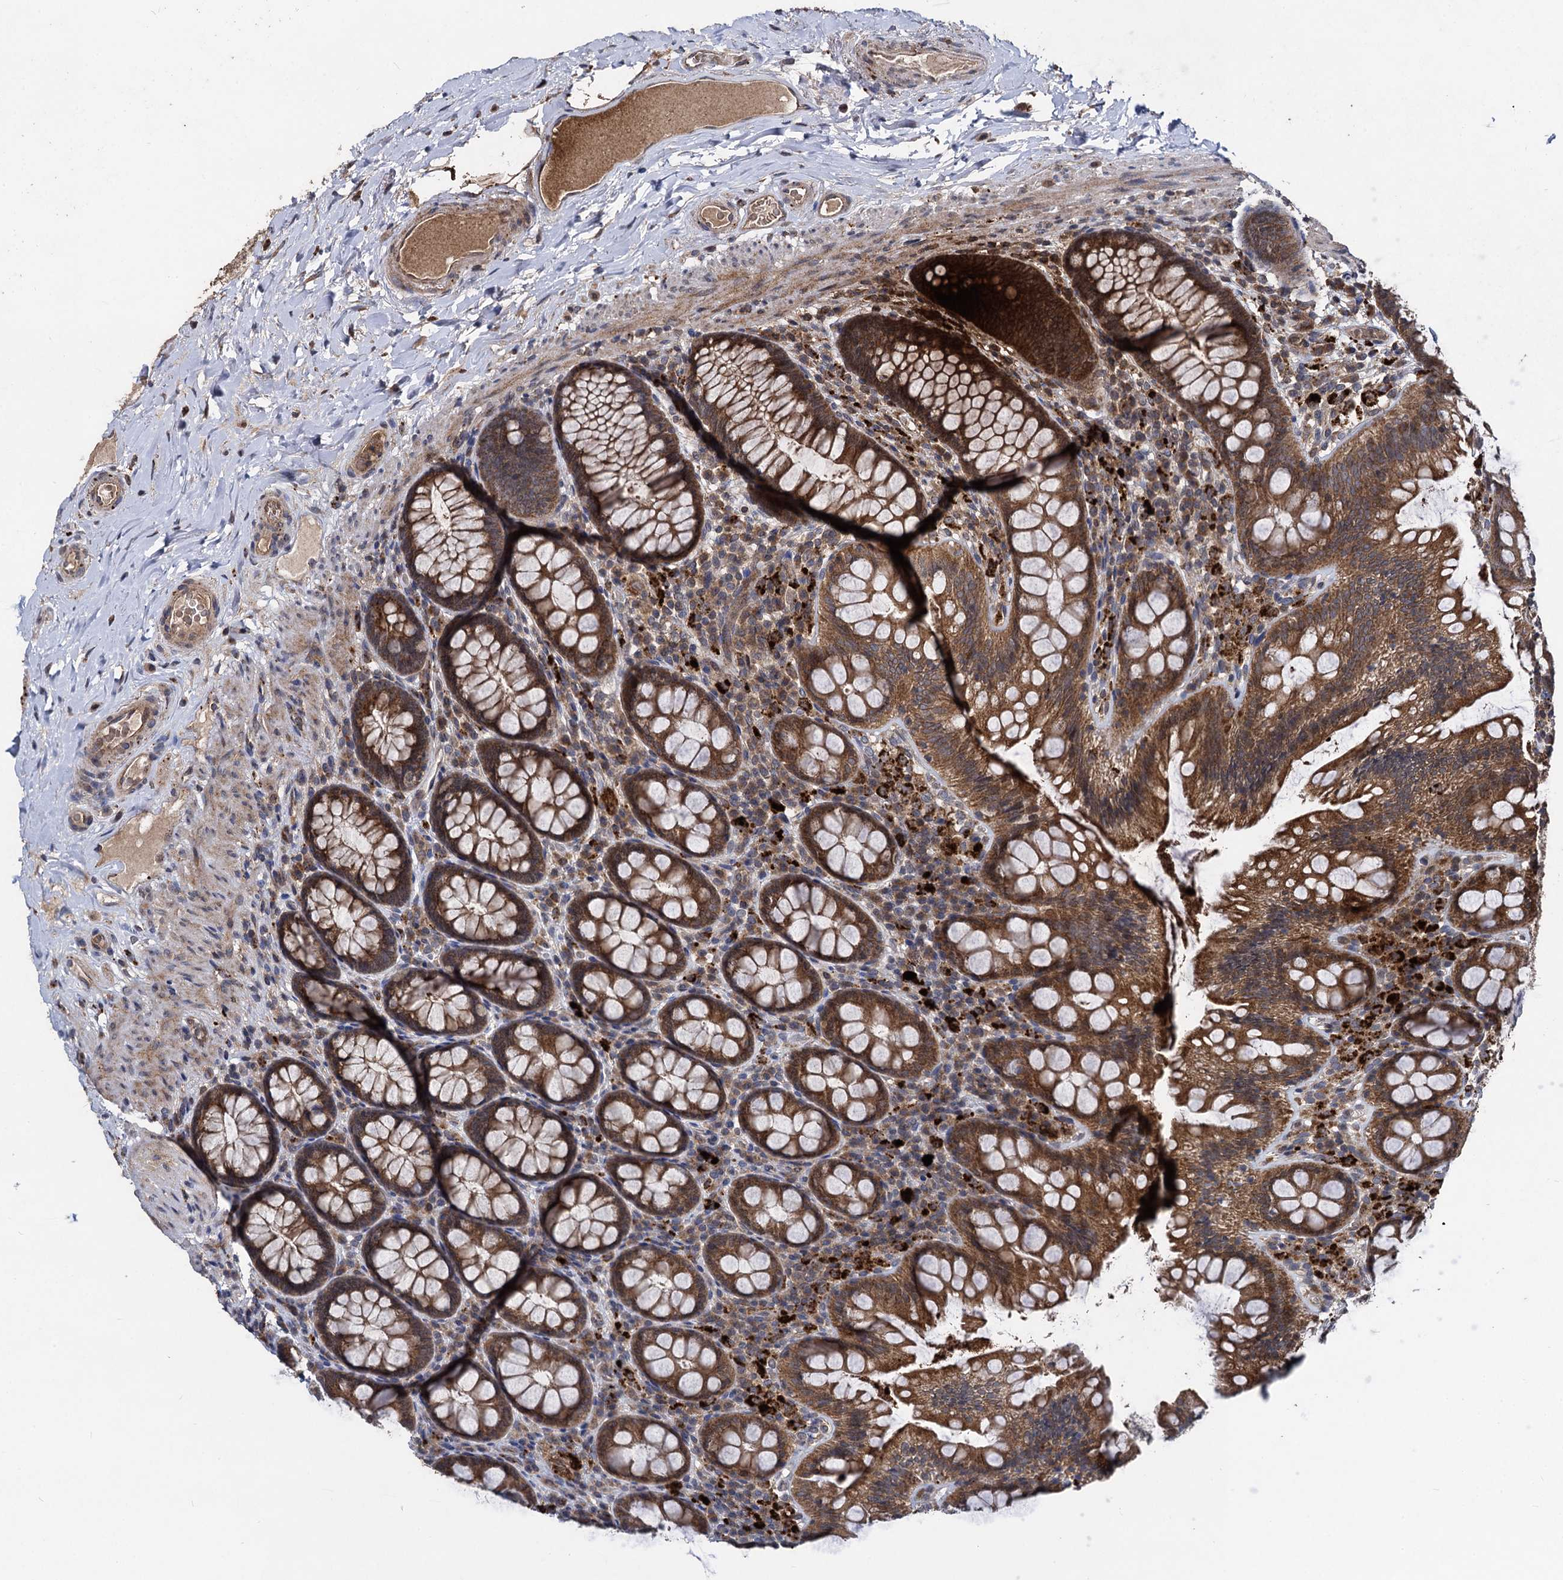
{"staining": {"intensity": "moderate", "quantity": ">75%", "location": "cytoplasmic/membranous"}, "tissue": "rectum", "cell_type": "Glandular cells", "image_type": "normal", "snomed": [{"axis": "morphology", "description": "Normal tissue, NOS"}, {"axis": "topography", "description": "Rectum"}], "caption": "Immunohistochemical staining of unremarkable rectum displays moderate cytoplasmic/membranous protein expression in about >75% of glandular cells. (Brightfield microscopy of DAB IHC at high magnification).", "gene": "BCL2L2", "patient": {"sex": "male", "age": 83}}